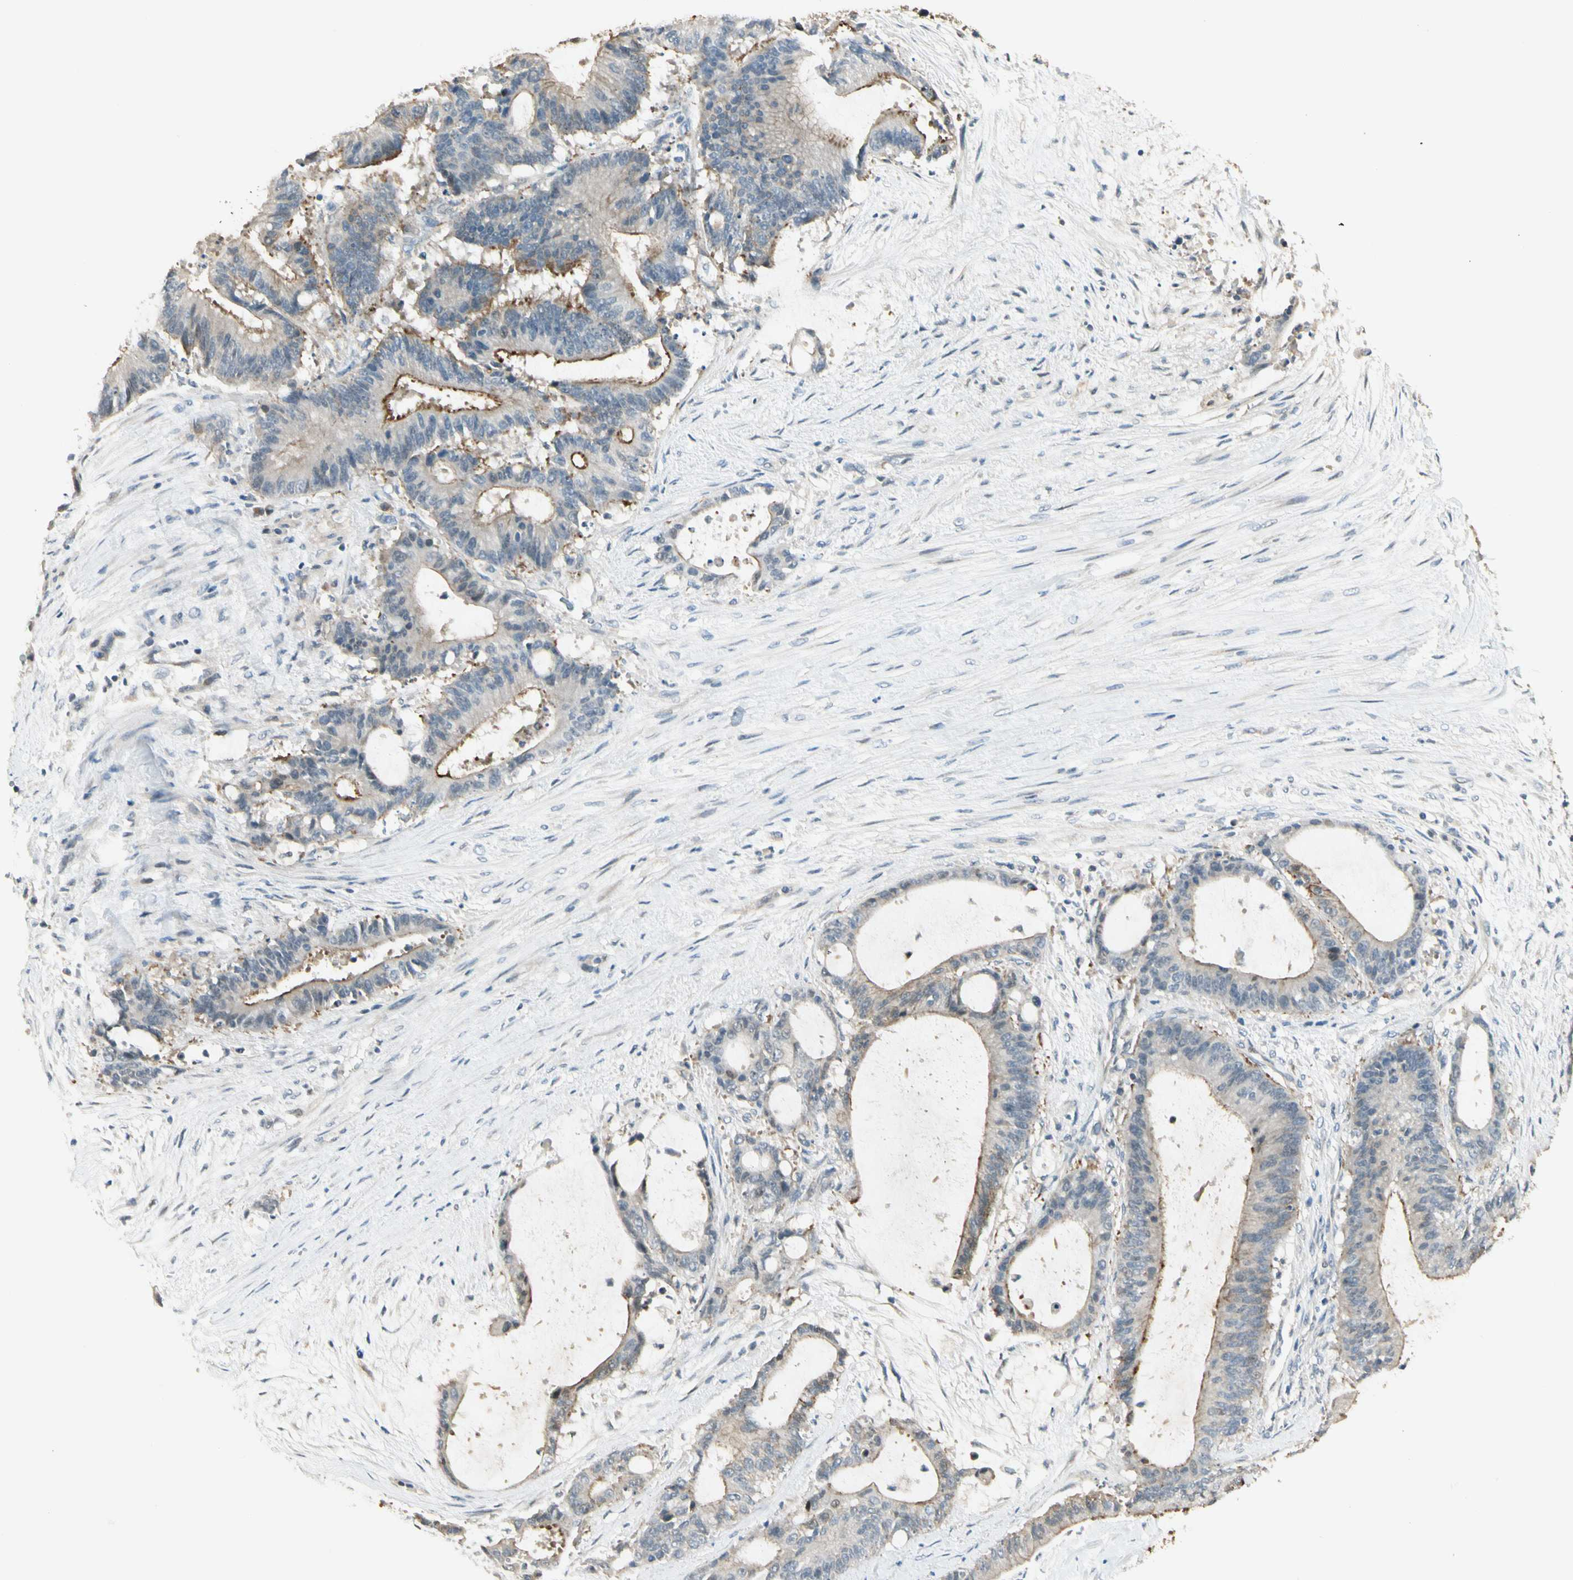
{"staining": {"intensity": "moderate", "quantity": "25%-75%", "location": "cytoplasmic/membranous"}, "tissue": "liver cancer", "cell_type": "Tumor cells", "image_type": "cancer", "snomed": [{"axis": "morphology", "description": "Cholangiocarcinoma"}, {"axis": "topography", "description": "Liver"}], "caption": "Liver cholangiocarcinoma was stained to show a protein in brown. There is medium levels of moderate cytoplasmic/membranous expression in about 25%-75% of tumor cells. The staining was performed using DAB, with brown indicating positive protein expression. Nuclei are stained blue with hematoxylin.", "gene": "P3H2", "patient": {"sex": "female", "age": 73}}